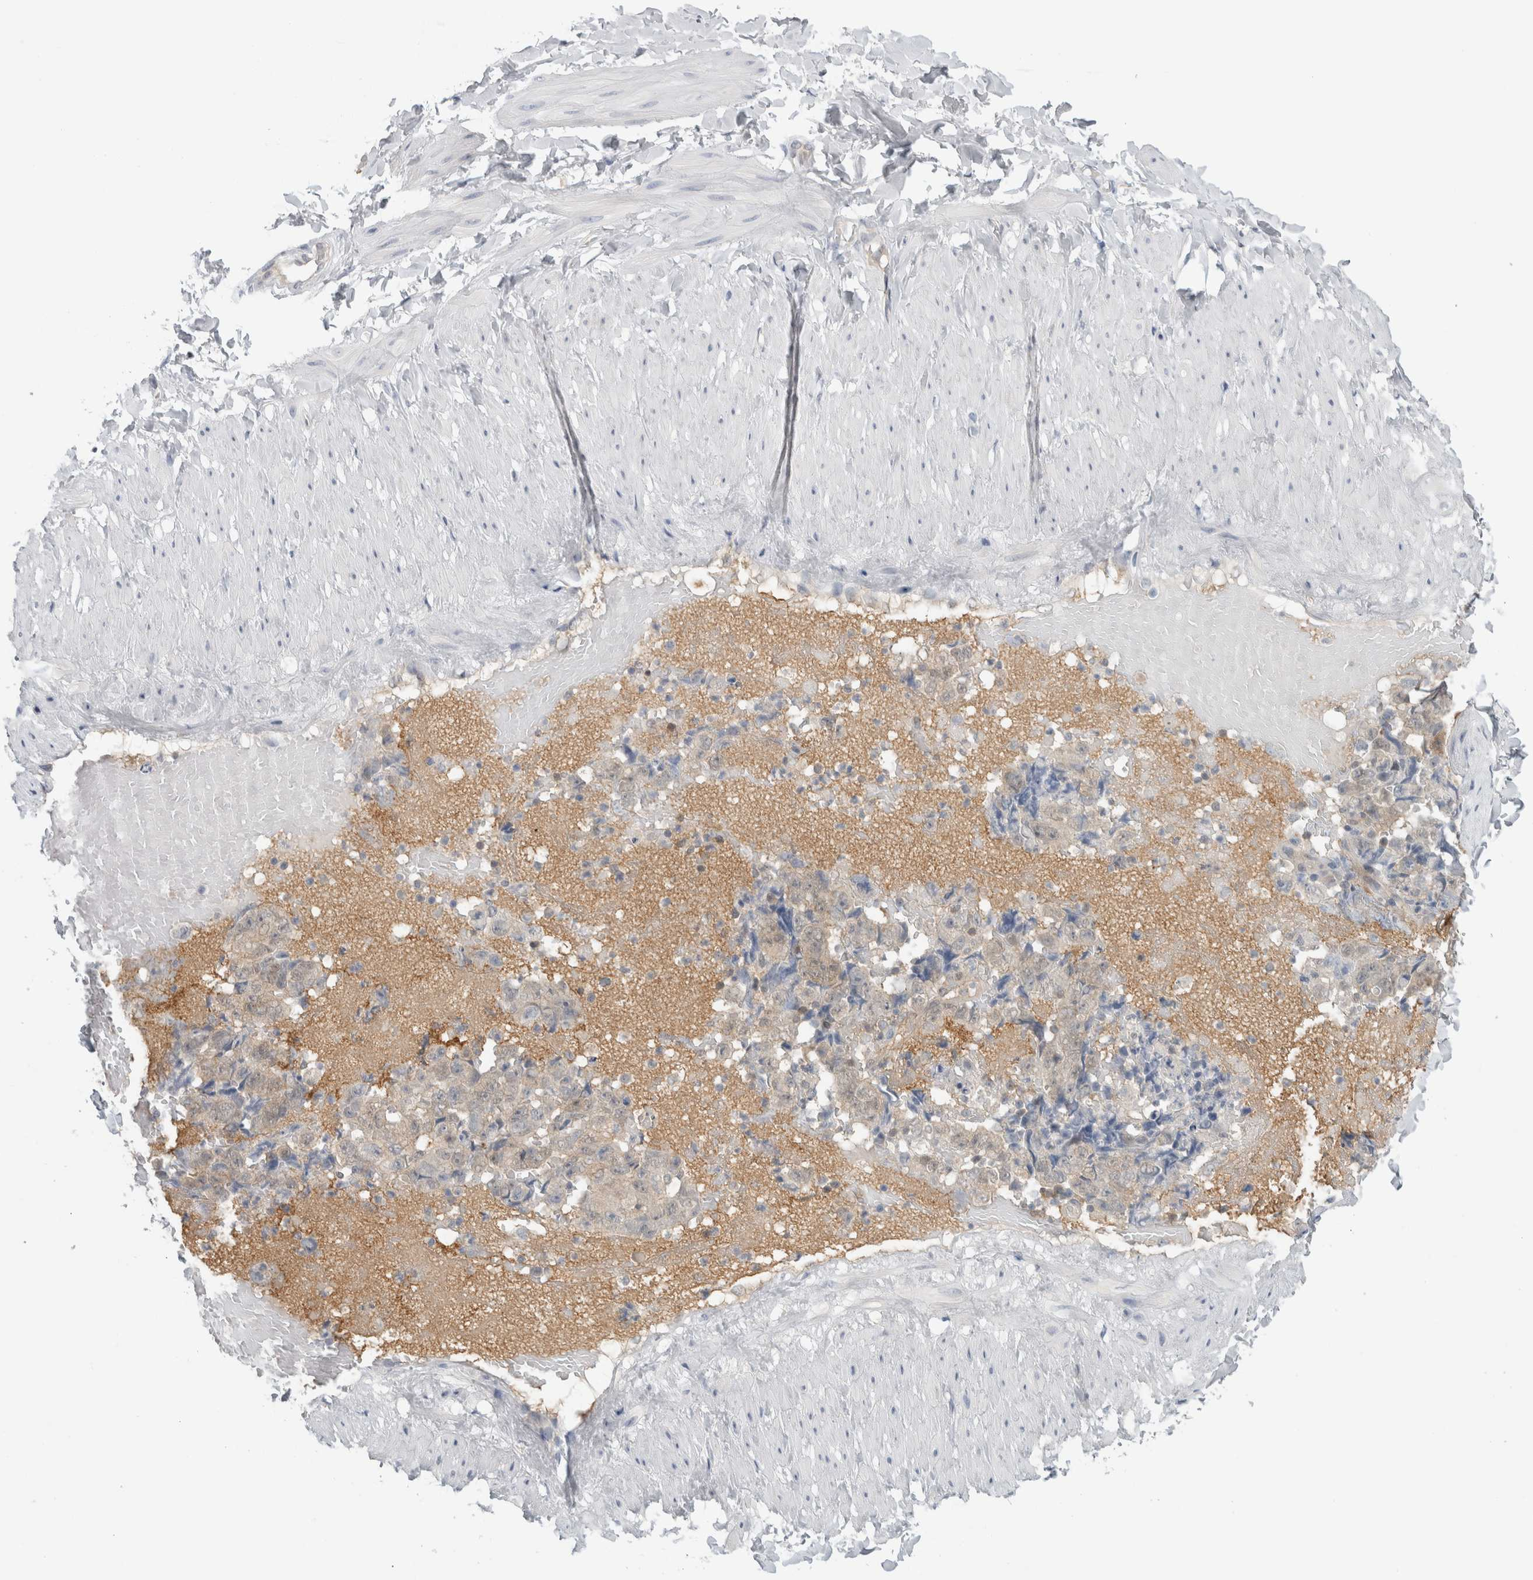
{"staining": {"intensity": "negative", "quantity": "none", "location": "none"}, "tissue": "adipose tissue", "cell_type": "Adipocytes", "image_type": "normal", "snomed": [{"axis": "morphology", "description": "Normal tissue, NOS"}, {"axis": "topography", "description": "Adipose tissue"}, {"axis": "topography", "description": "Vascular tissue"}, {"axis": "topography", "description": "Peripheral nerve tissue"}], "caption": "Photomicrograph shows no protein positivity in adipocytes of normal adipose tissue. (DAB immunohistochemistry, high magnification).", "gene": "CASP6", "patient": {"sex": "male", "age": 25}}